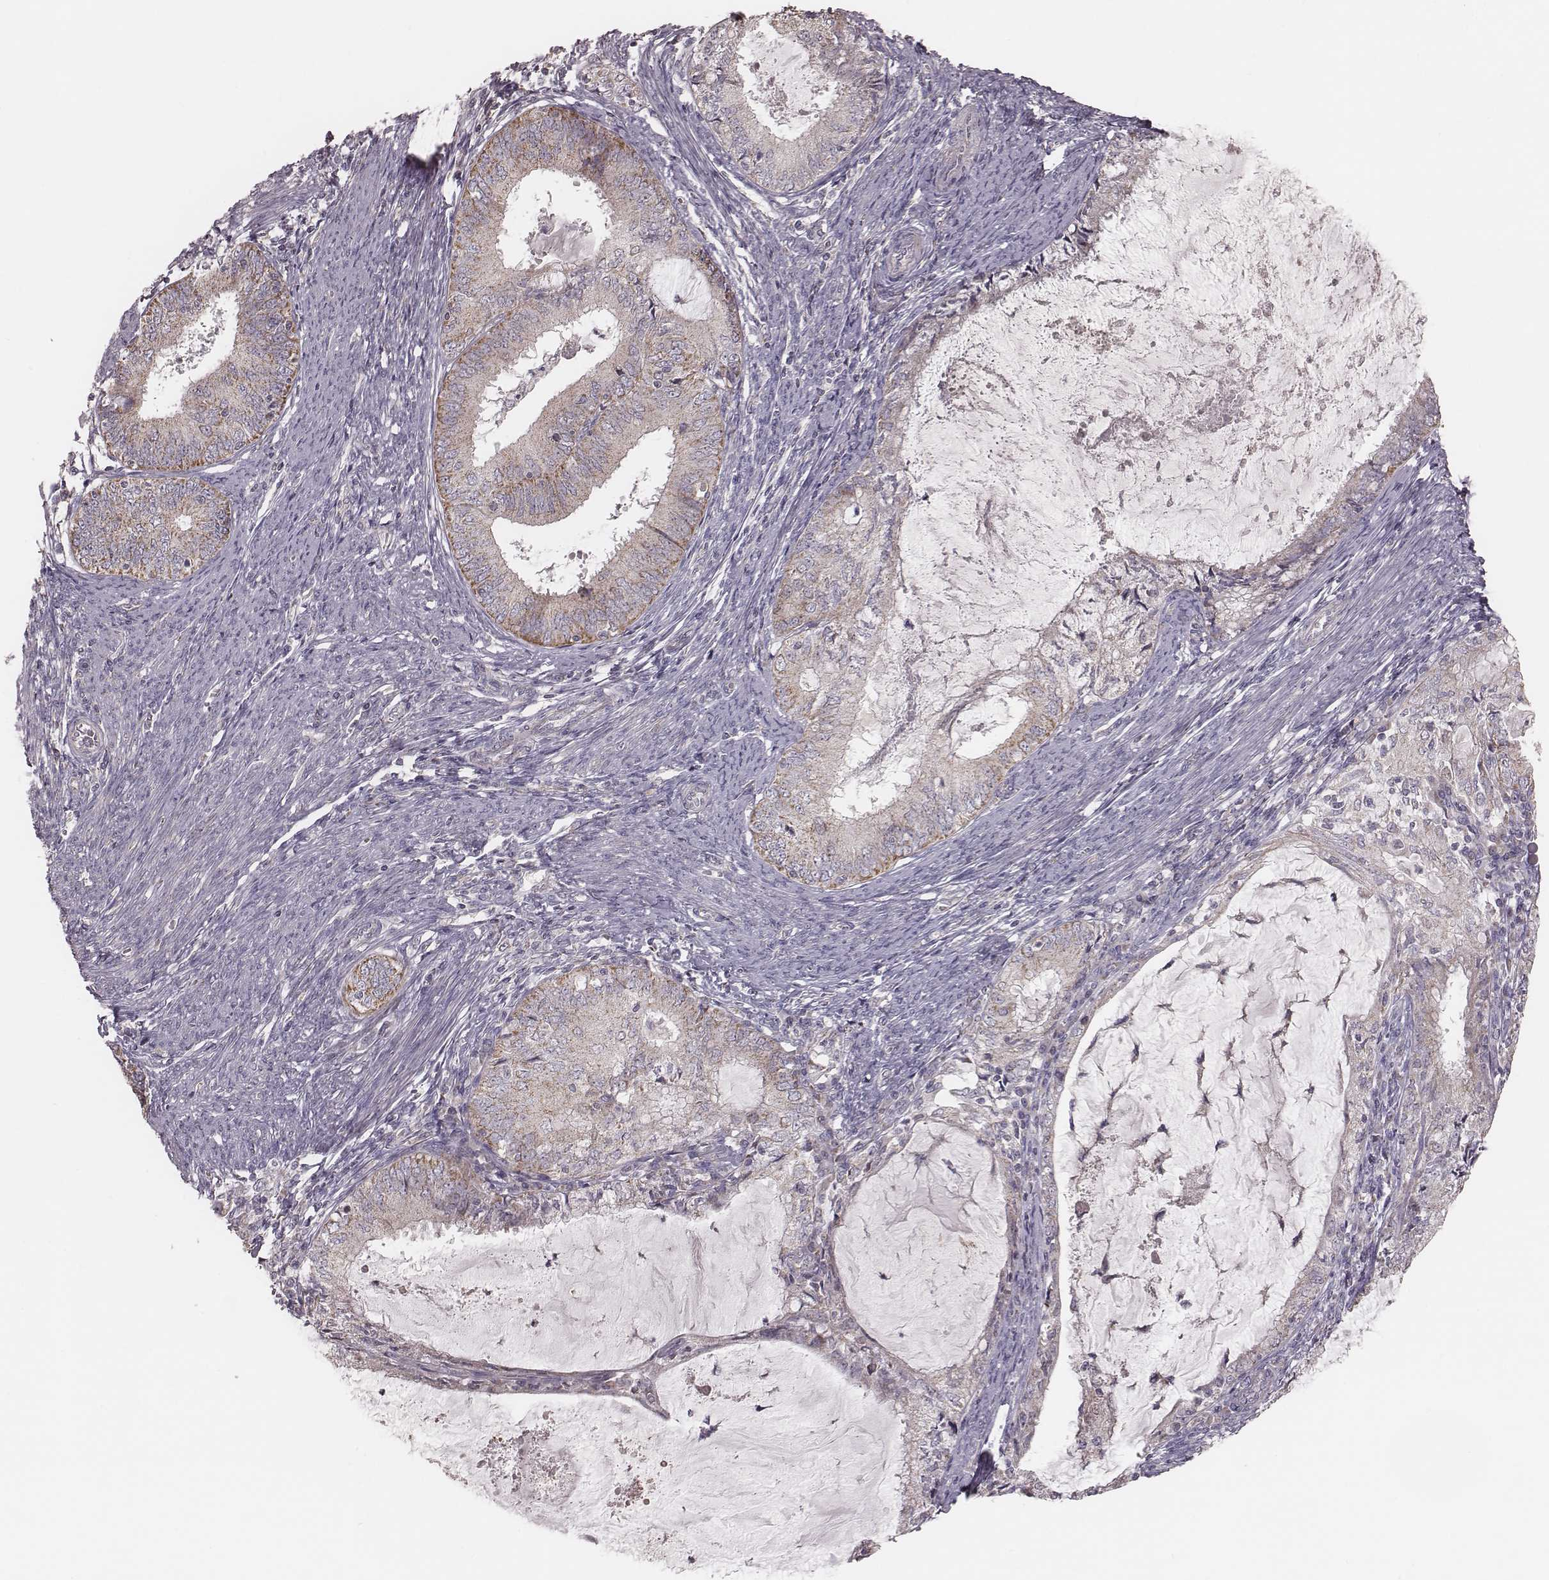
{"staining": {"intensity": "moderate", "quantity": "<25%", "location": "cytoplasmic/membranous"}, "tissue": "endometrial cancer", "cell_type": "Tumor cells", "image_type": "cancer", "snomed": [{"axis": "morphology", "description": "Adenocarcinoma, NOS"}, {"axis": "topography", "description": "Endometrium"}], "caption": "DAB immunohistochemical staining of human endometrial cancer (adenocarcinoma) demonstrates moderate cytoplasmic/membranous protein positivity in about <25% of tumor cells.", "gene": "MRPS27", "patient": {"sex": "female", "age": 57}}